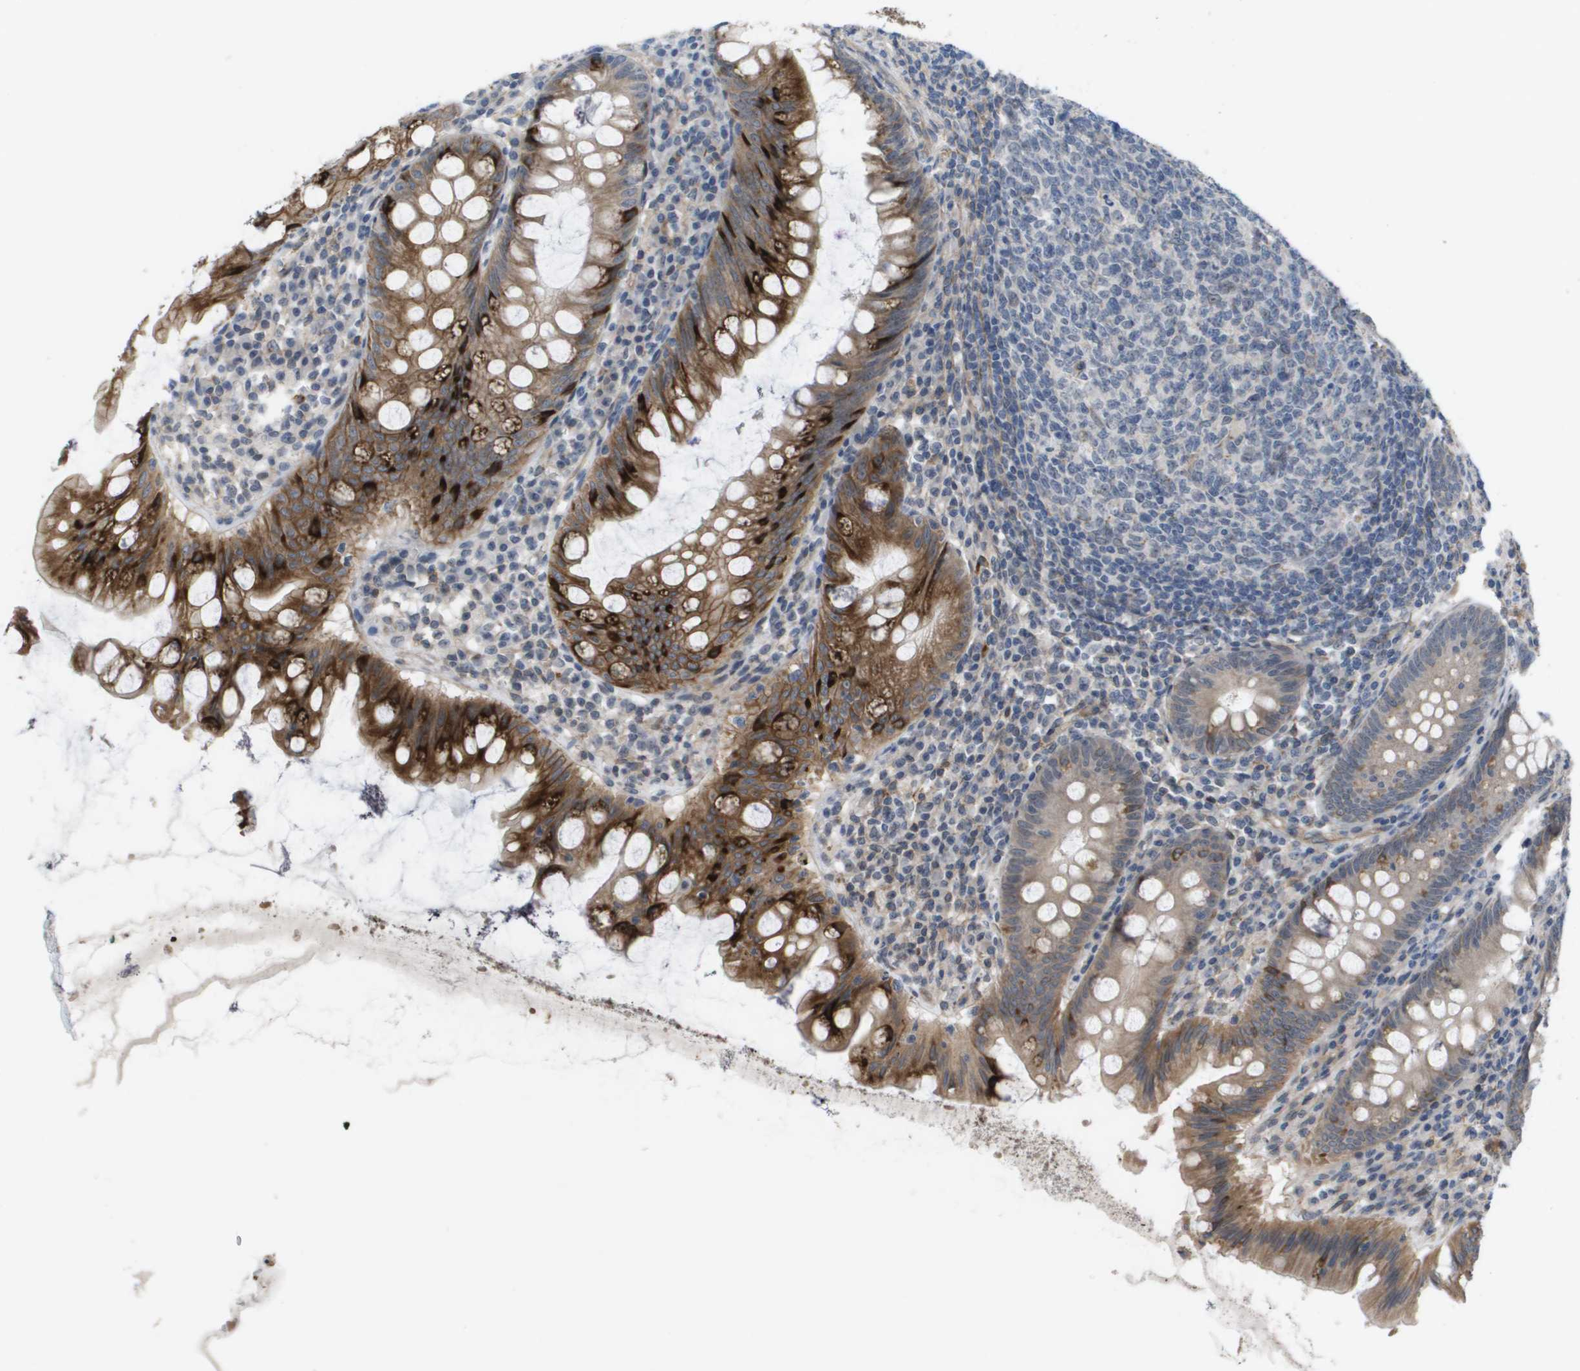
{"staining": {"intensity": "strong", "quantity": "<25%", "location": "cytoplasmic/membranous"}, "tissue": "appendix", "cell_type": "Glandular cells", "image_type": "normal", "snomed": [{"axis": "morphology", "description": "Normal tissue, NOS"}, {"axis": "topography", "description": "Appendix"}], "caption": "Brown immunohistochemical staining in normal human appendix reveals strong cytoplasmic/membranous expression in about <25% of glandular cells.", "gene": "MTARC2", "patient": {"sex": "male", "age": 56}}